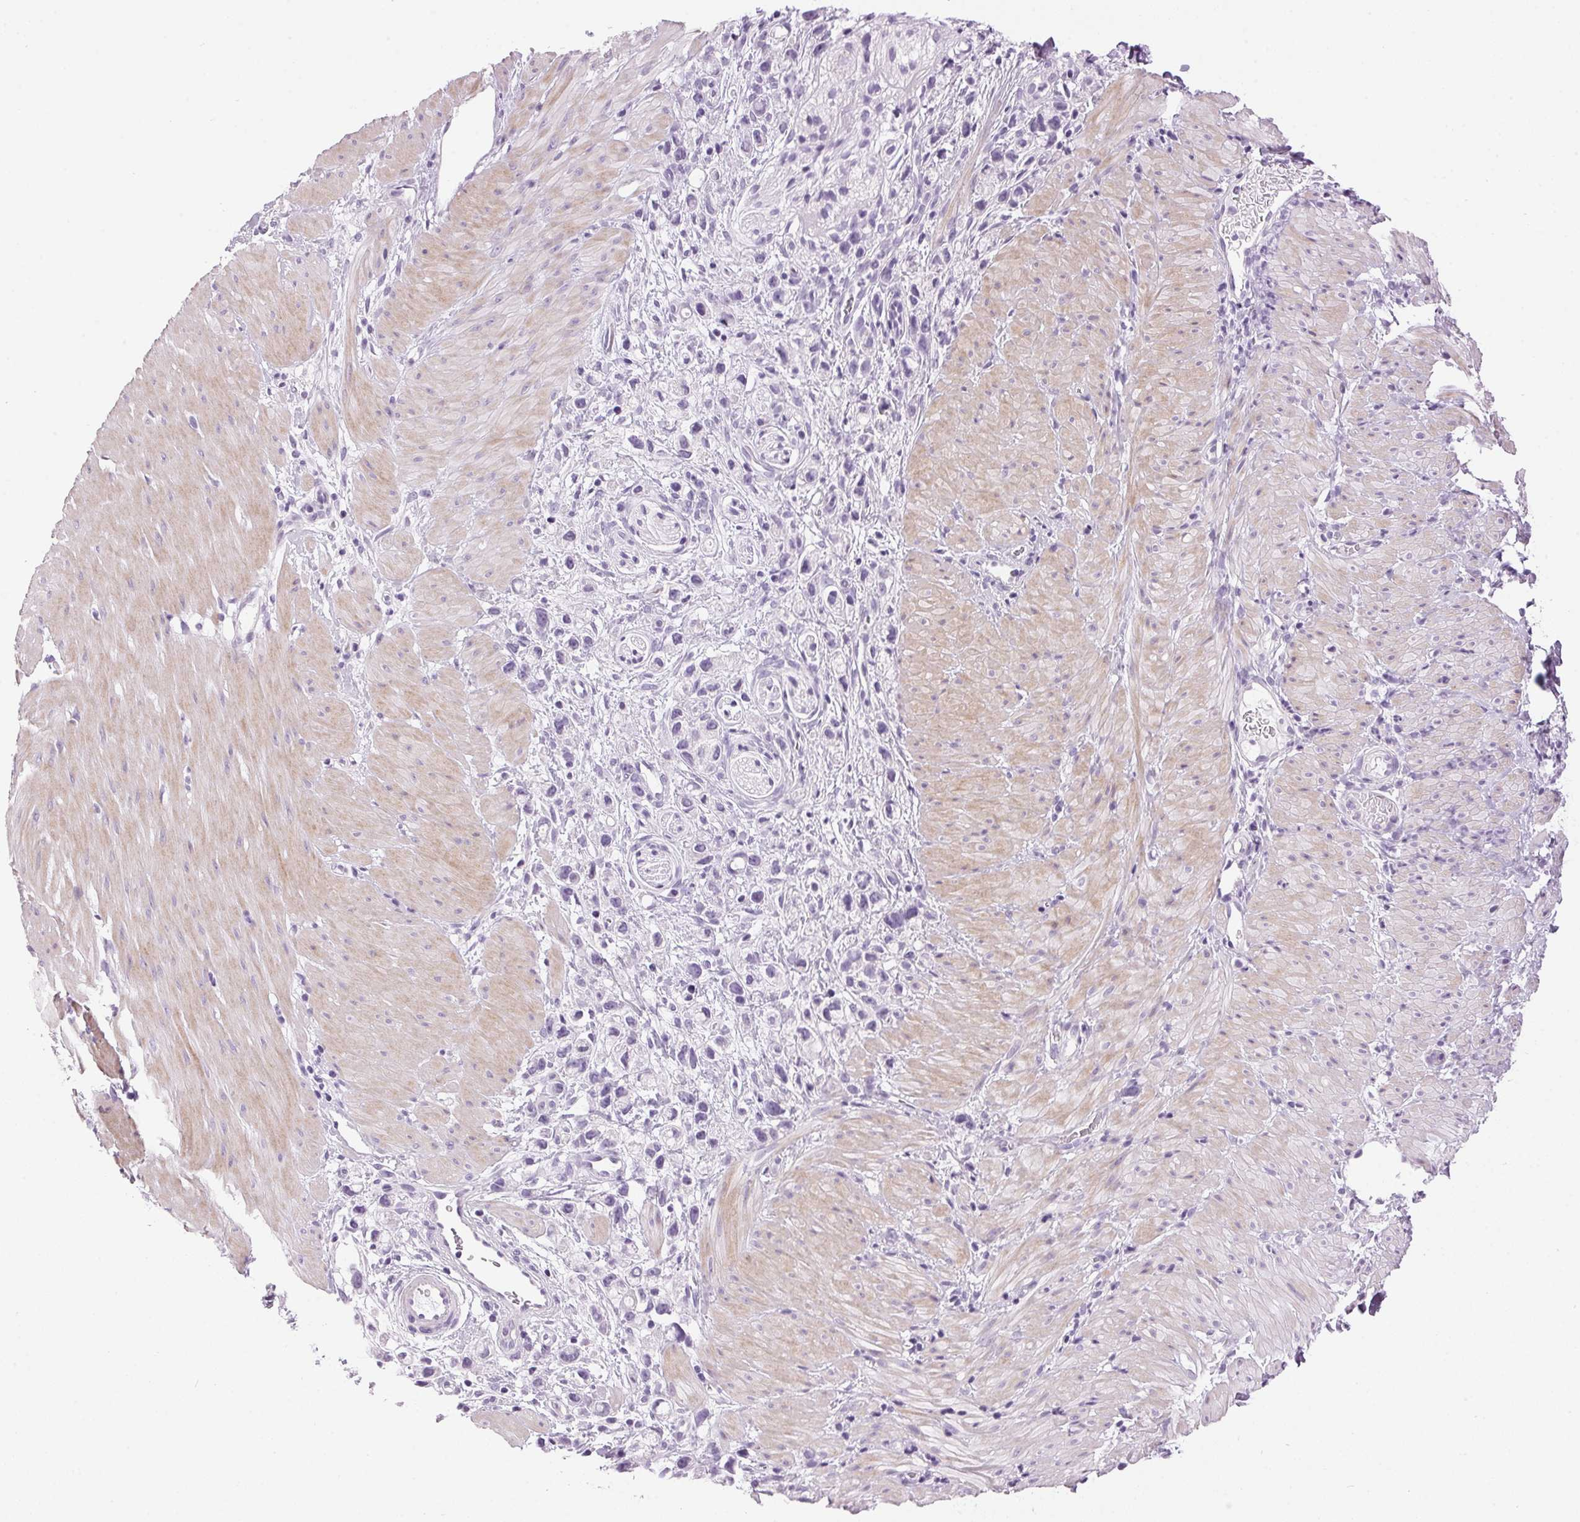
{"staining": {"intensity": "negative", "quantity": "none", "location": "none"}, "tissue": "stomach cancer", "cell_type": "Tumor cells", "image_type": "cancer", "snomed": [{"axis": "morphology", "description": "Adenocarcinoma, NOS"}, {"axis": "topography", "description": "Stomach"}], "caption": "Tumor cells are negative for protein expression in human stomach adenocarcinoma.", "gene": "SP7", "patient": {"sex": "female", "age": 59}}